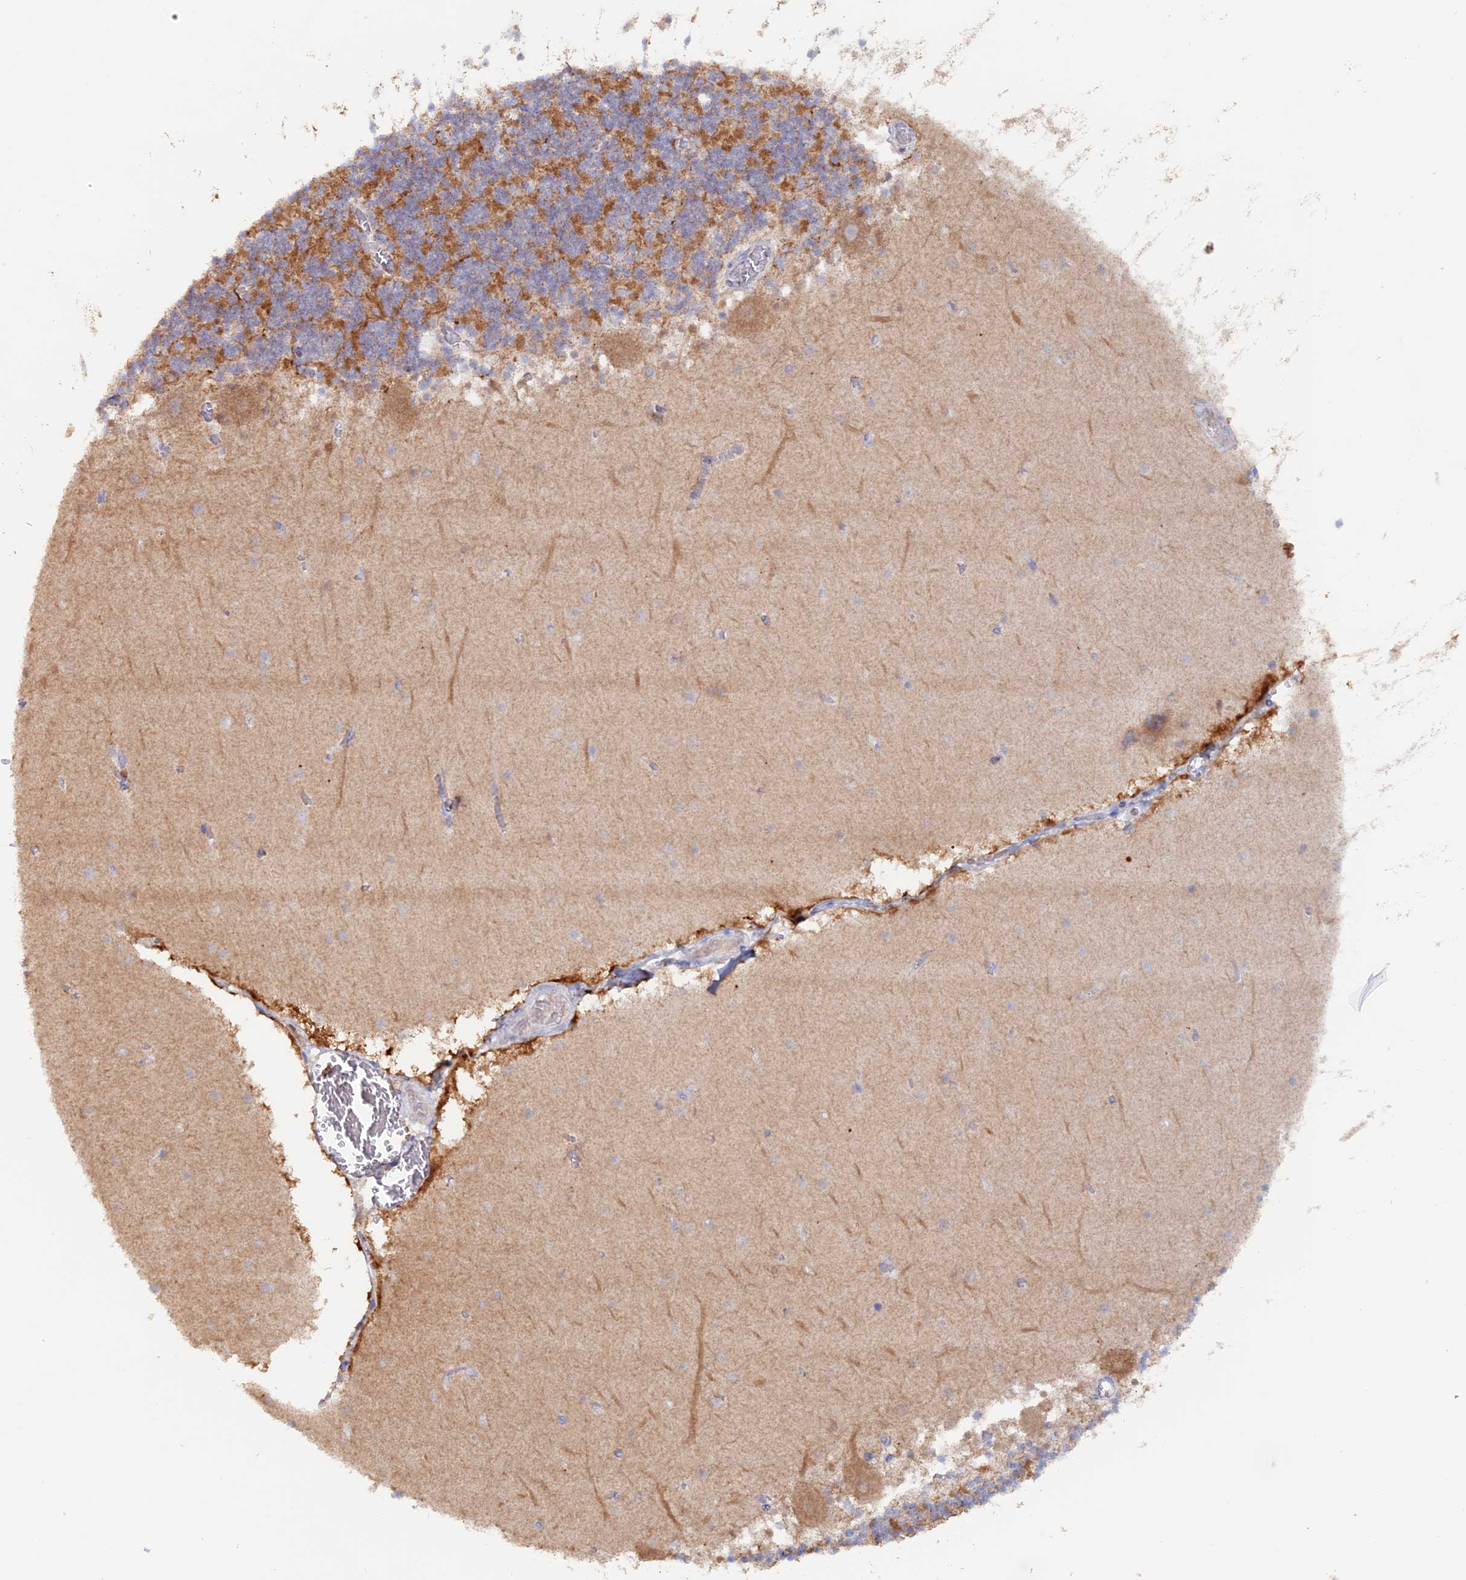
{"staining": {"intensity": "strong", "quantity": "25%-75%", "location": "cytoplasmic/membranous"}, "tissue": "cerebellum", "cell_type": "Cells in granular layer", "image_type": "normal", "snomed": [{"axis": "morphology", "description": "Normal tissue, NOS"}, {"axis": "topography", "description": "Cerebellum"}], "caption": "Brown immunohistochemical staining in benign human cerebellum demonstrates strong cytoplasmic/membranous positivity in approximately 25%-75% of cells in granular layer. (IHC, brightfield microscopy, high magnification).", "gene": "DTYMK", "patient": {"sex": "female", "age": 28}}